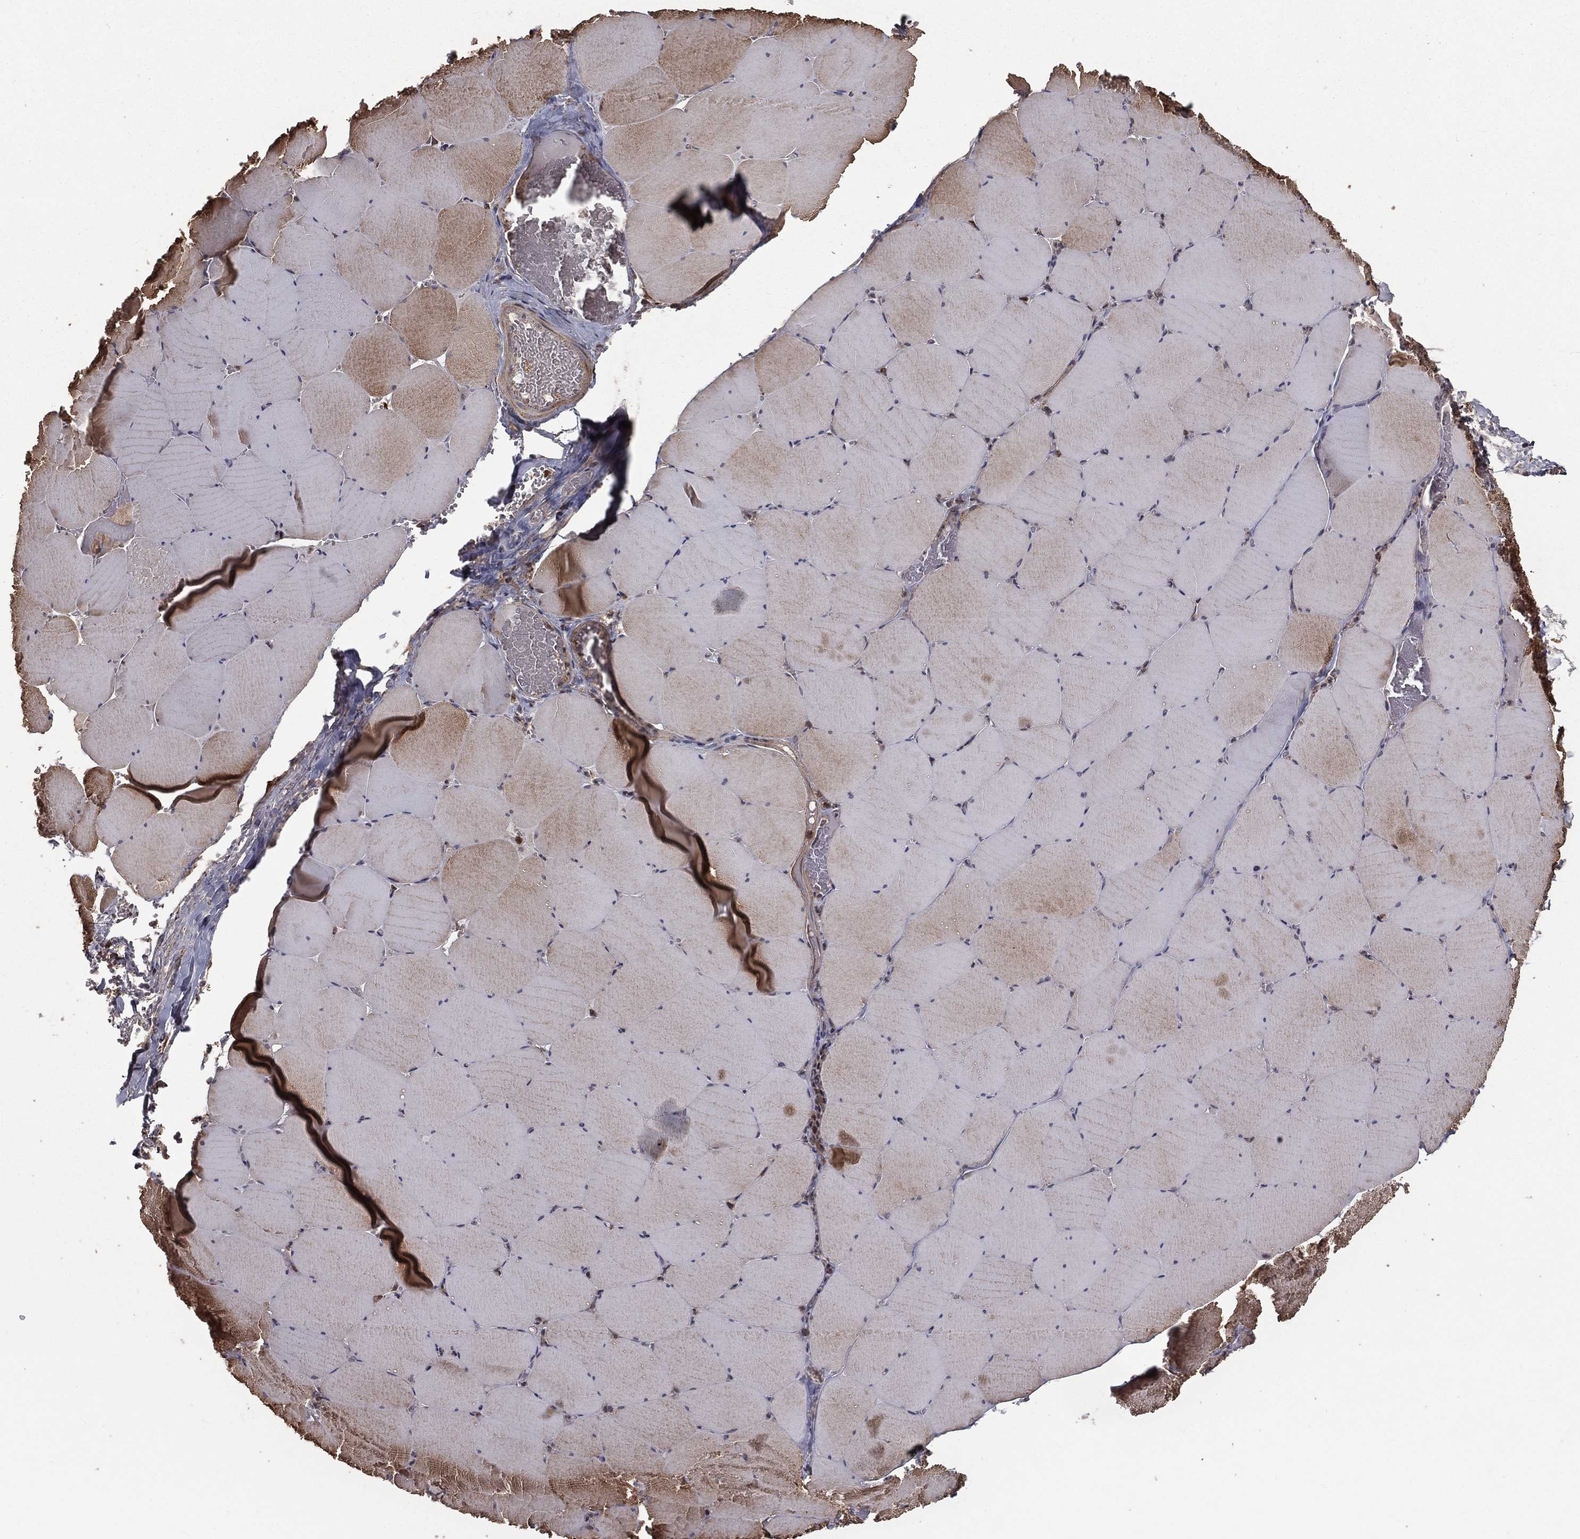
{"staining": {"intensity": "strong", "quantity": "<25%", "location": "cytoplasmic/membranous"}, "tissue": "skeletal muscle", "cell_type": "Myocytes", "image_type": "normal", "snomed": [{"axis": "morphology", "description": "Normal tissue, NOS"}, {"axis": "morphology", "description": "Malignant melanoma, Metastatic site"}, {"axis": "topography", "description": "Skeletal muscle"}], "caption": "IHC (DAB) staining of unremarkable human skeletal muscle displays strong cytoplasmic/membranous protein staining in about <25% of myocytes.", "gene": "OLFML1", "patient": {"sex": "male", "age": 50}}